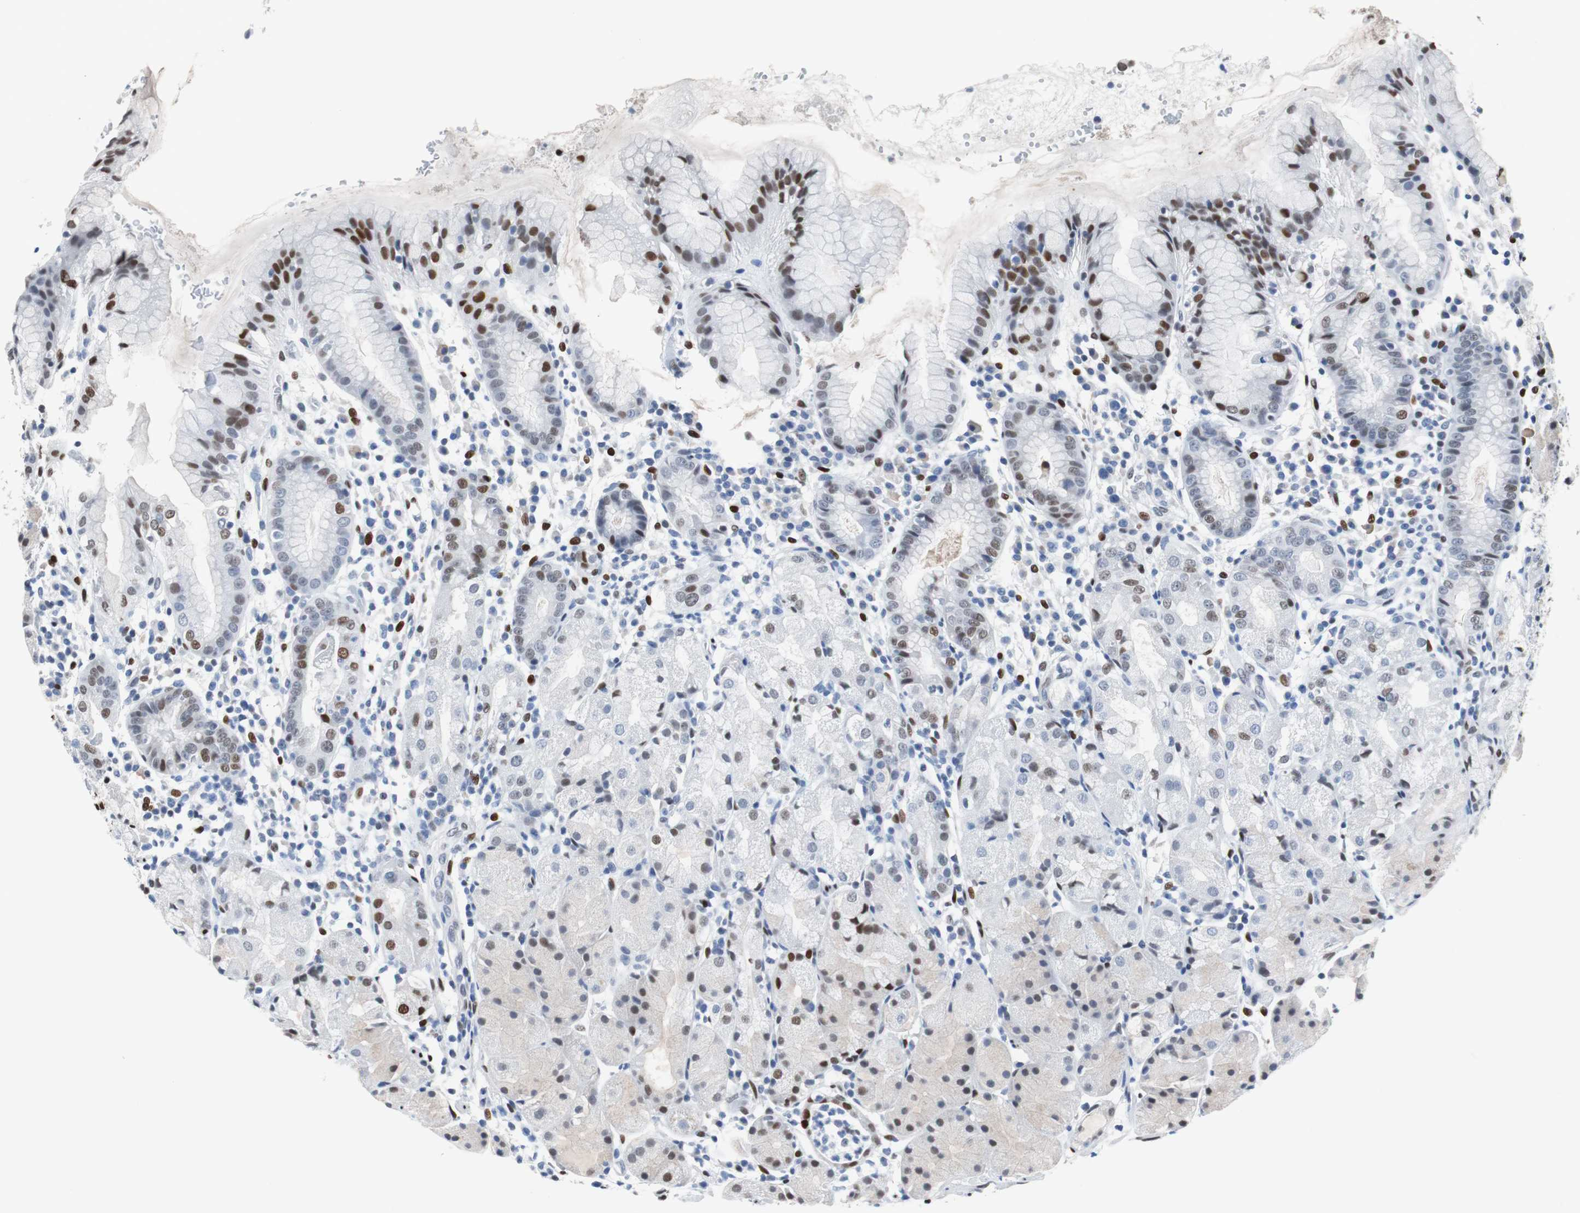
{"staining": {"intensity": "moderate", "quantity": "25%-75%", "location": "nuclear"}, "tissue": "stomach", "cell_type": "Glandular cells", "image_type": "normal", "snomed": [{"axis": "morphology", "description": "Normal tissue, NOS"}, {"axis": "topography", "description": "Stomach"}, {"axis": "topography", "description": "Stomach, lower"}], "caption": "Unremarkable stomach displays moderate nuclear positivity in about 25%-75% of glandular cells, visualized by immunohistochemistry. The staining is performed using DAB (3,3'-diaminobenzidine) brown chromogen to label protein expression. The nuclei are counter-stained blue using hematoxylin.", "gene": "JUN", "patient": {"sex": "female", "age": 75}}